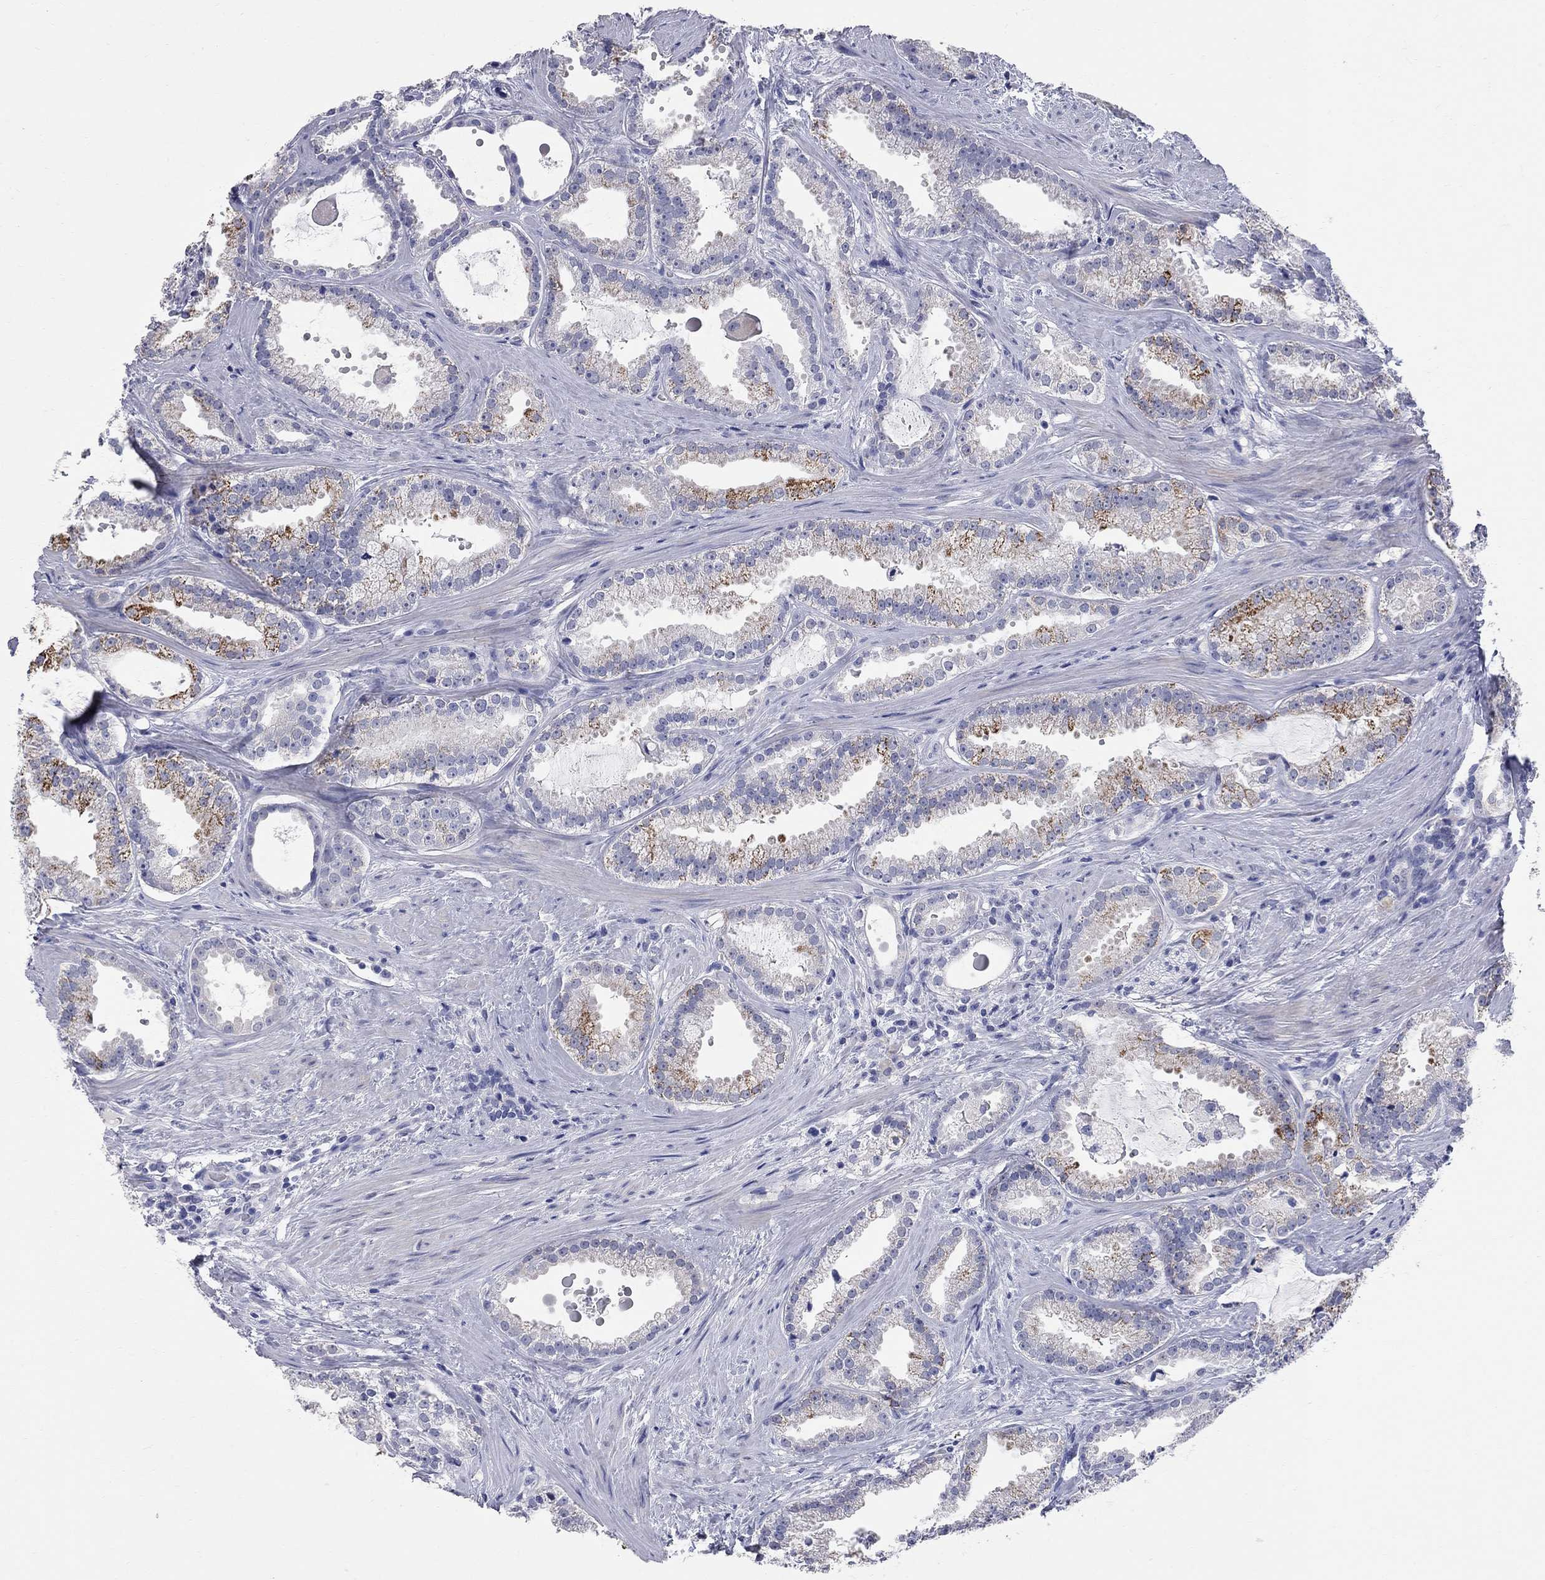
{"staining": {"intensity": "strong", "quantity": "<25%", "location": "cytoplasmic/membranous"}, "tissue": "prostate cancer", "cell_type": "Tumor cells", "image_type": "cancer", "snomed": [{"axis": "morphology", "description": "Adenocarcinoma, NOS"}, {"axis": "morphology", "description": "Adenocarcinoma, High grade"}, {"axis": "topography", "description": "Prostate"}], "caption": "A micrograph showing strong cytoplasmic/membranous positivity in about <25% of tumor cells in prostate adenocarcinoma, as visualized by brown immunohistochemical staining.", "gene": "FAM221B", "patient": {"sex": "male", "age": 64}}